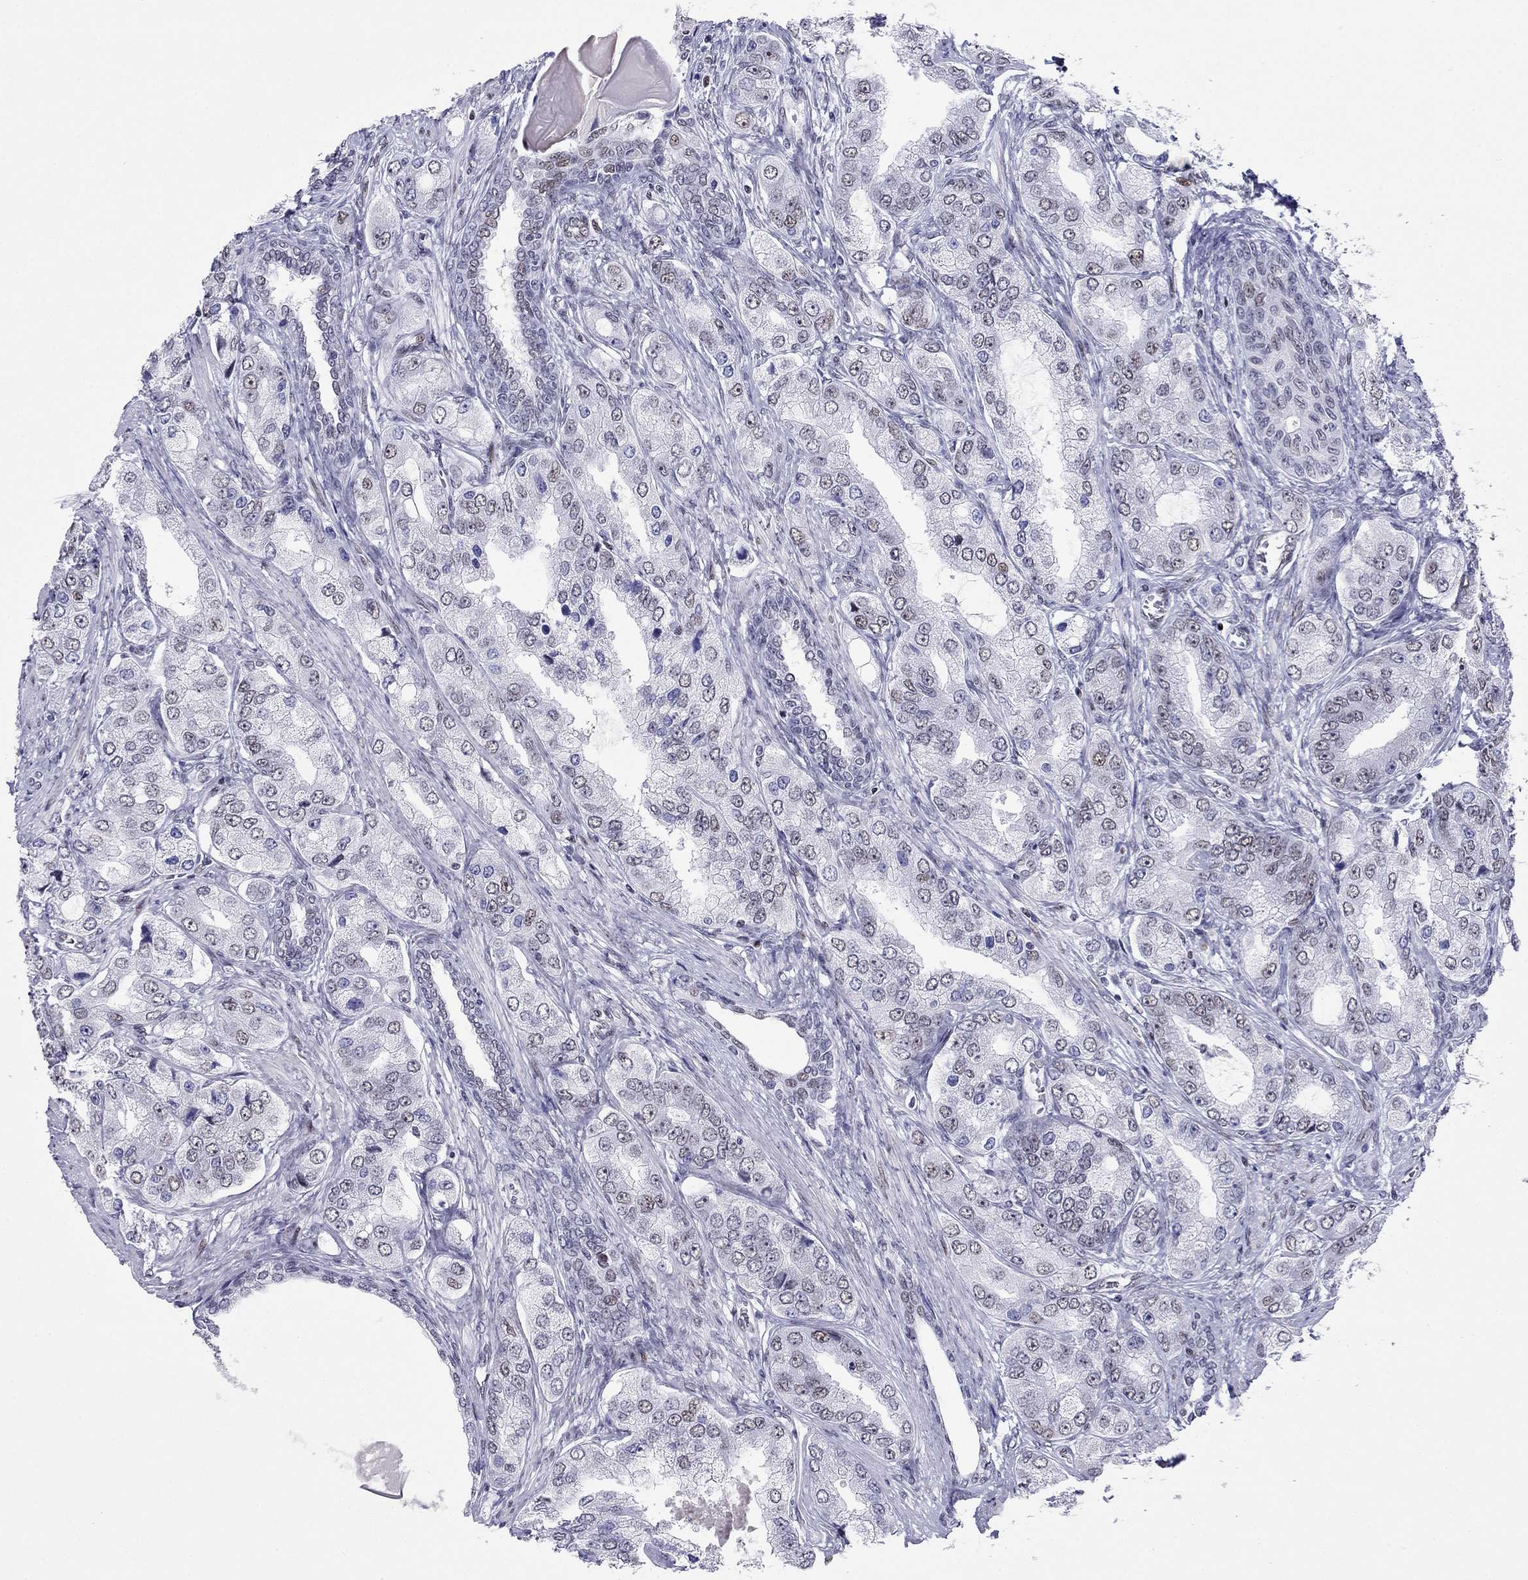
{"staining": {"intensity": "moderate", "quantity": "<25%", "location": "nuclear"}, "tissue": "prostate cancer", "cell_type": "Tumor cells", "image_type": "cancer", "snomed": [{"axis": "morphology", "description": "Adenocarcinoma, Low grade"}, {"axis": "topography", "description": "Prostate"}], "caption": "Immunohistochemistry (IHC) image of neoplastic tissue: human prostate adenocarcinoma (low-grade) stained using immunohistochemistry reveals low levels of moderate protein expression localized specifically in the nuclear of tumor cells, appearing as a nuclear brown color.", "gene": "PPM1G", "patient": {"sex": "male", "age": 69}}